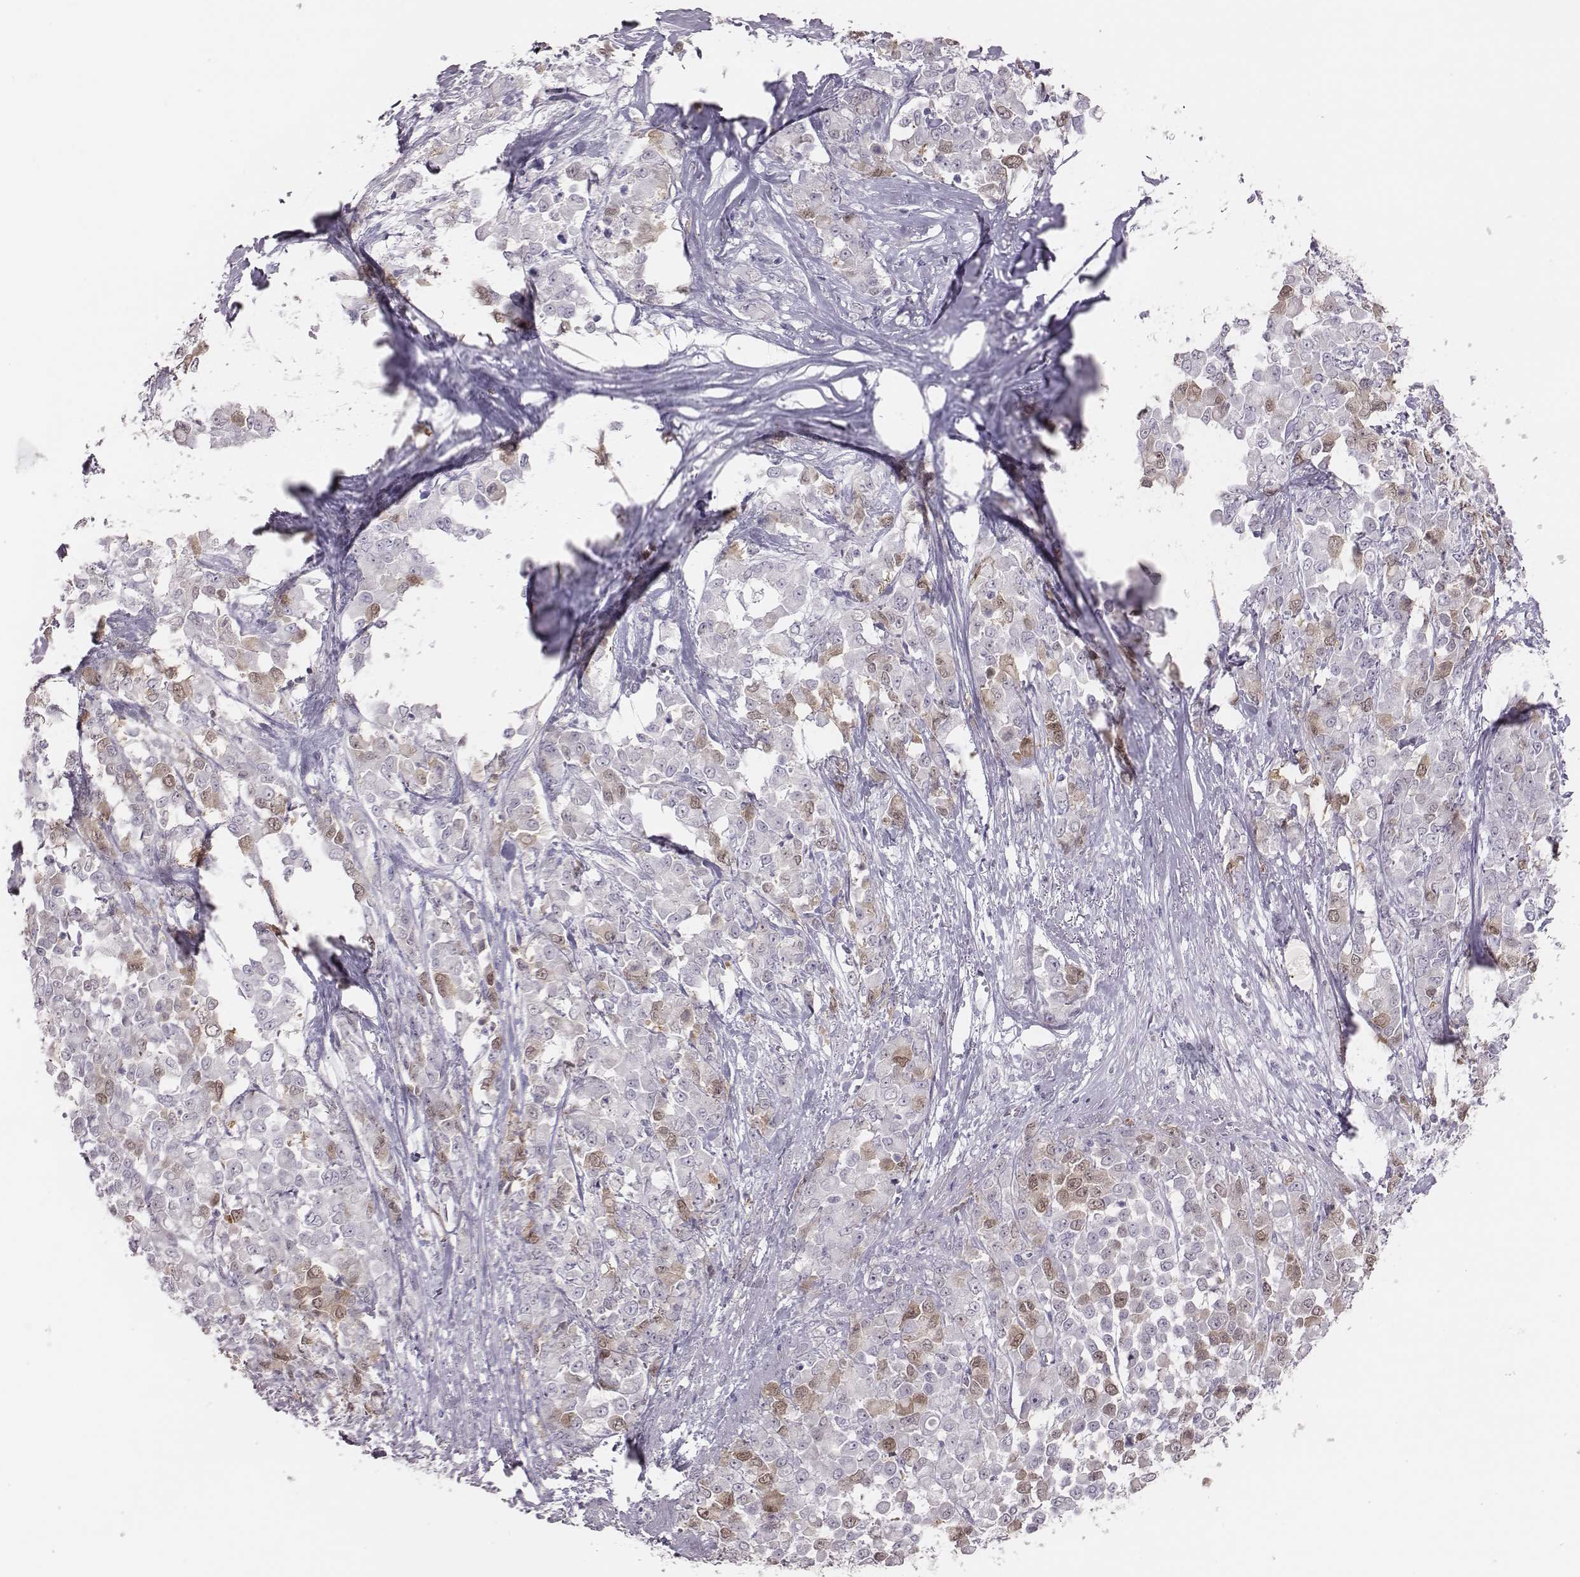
{"staining": {"intensity": "moderate", "quantity": "<25%", "location": "cytoplasmic/membranous,nuclear"}, "tissue": "stomach cancer", "cell_type": "Tumor cells", "image_type": "cancer", "snomed": [{"axis": "morphology", "description": "Adenocarcinoma, NOS"}, {"axis": "topography", "description": "Stomach"}], "caption": "Immunohistochemistry (IHC) of human stomach cancer reveals low levels of moderate cytoplasmic/membranous and nuclear staining in about <25% of tumor cells.", "gene": "PBK", "patient": {"sex": "female", "age": 76}}